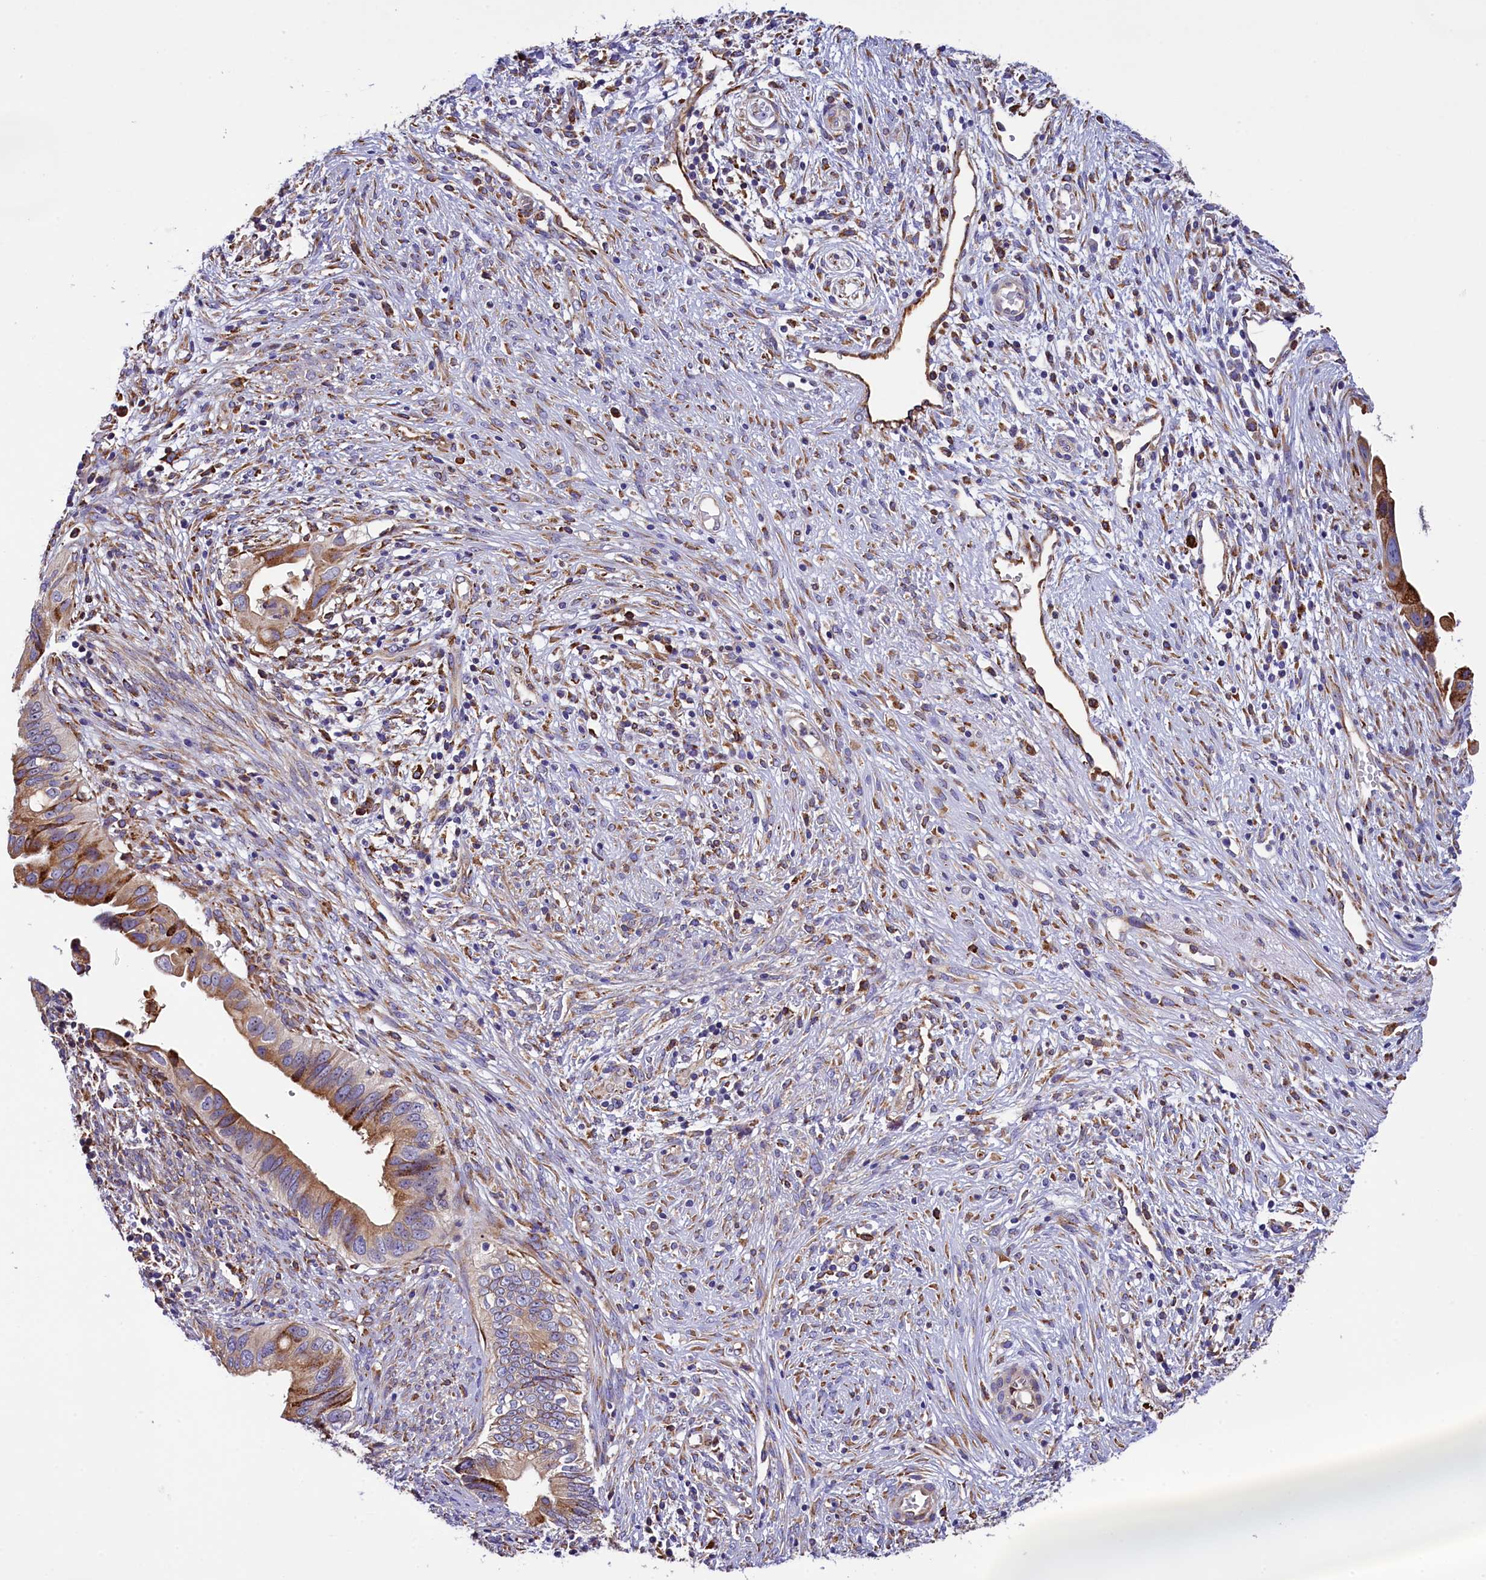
{"staining": {"intensity": "moderate", "quantity": "25%-75%", "location": "cytoplasmic/membranous"}, "tissue": "cervical cancer", "cell_type": "Tumor cells", "image_type": "cancer", "snomed": [{"axis": "morphology", "description": "Adenocarcinoma, NOS"}, {"axis": "topography", "description": "Cervix"}], "caption": "Immunohistochemical staining of cervical cancer reveals moderate cytoplasmic/membranous protein expression in about 25%-75% of tumor cells.", "gene": "CAPS2", "patient": {"sex": "female", "age": 42}}